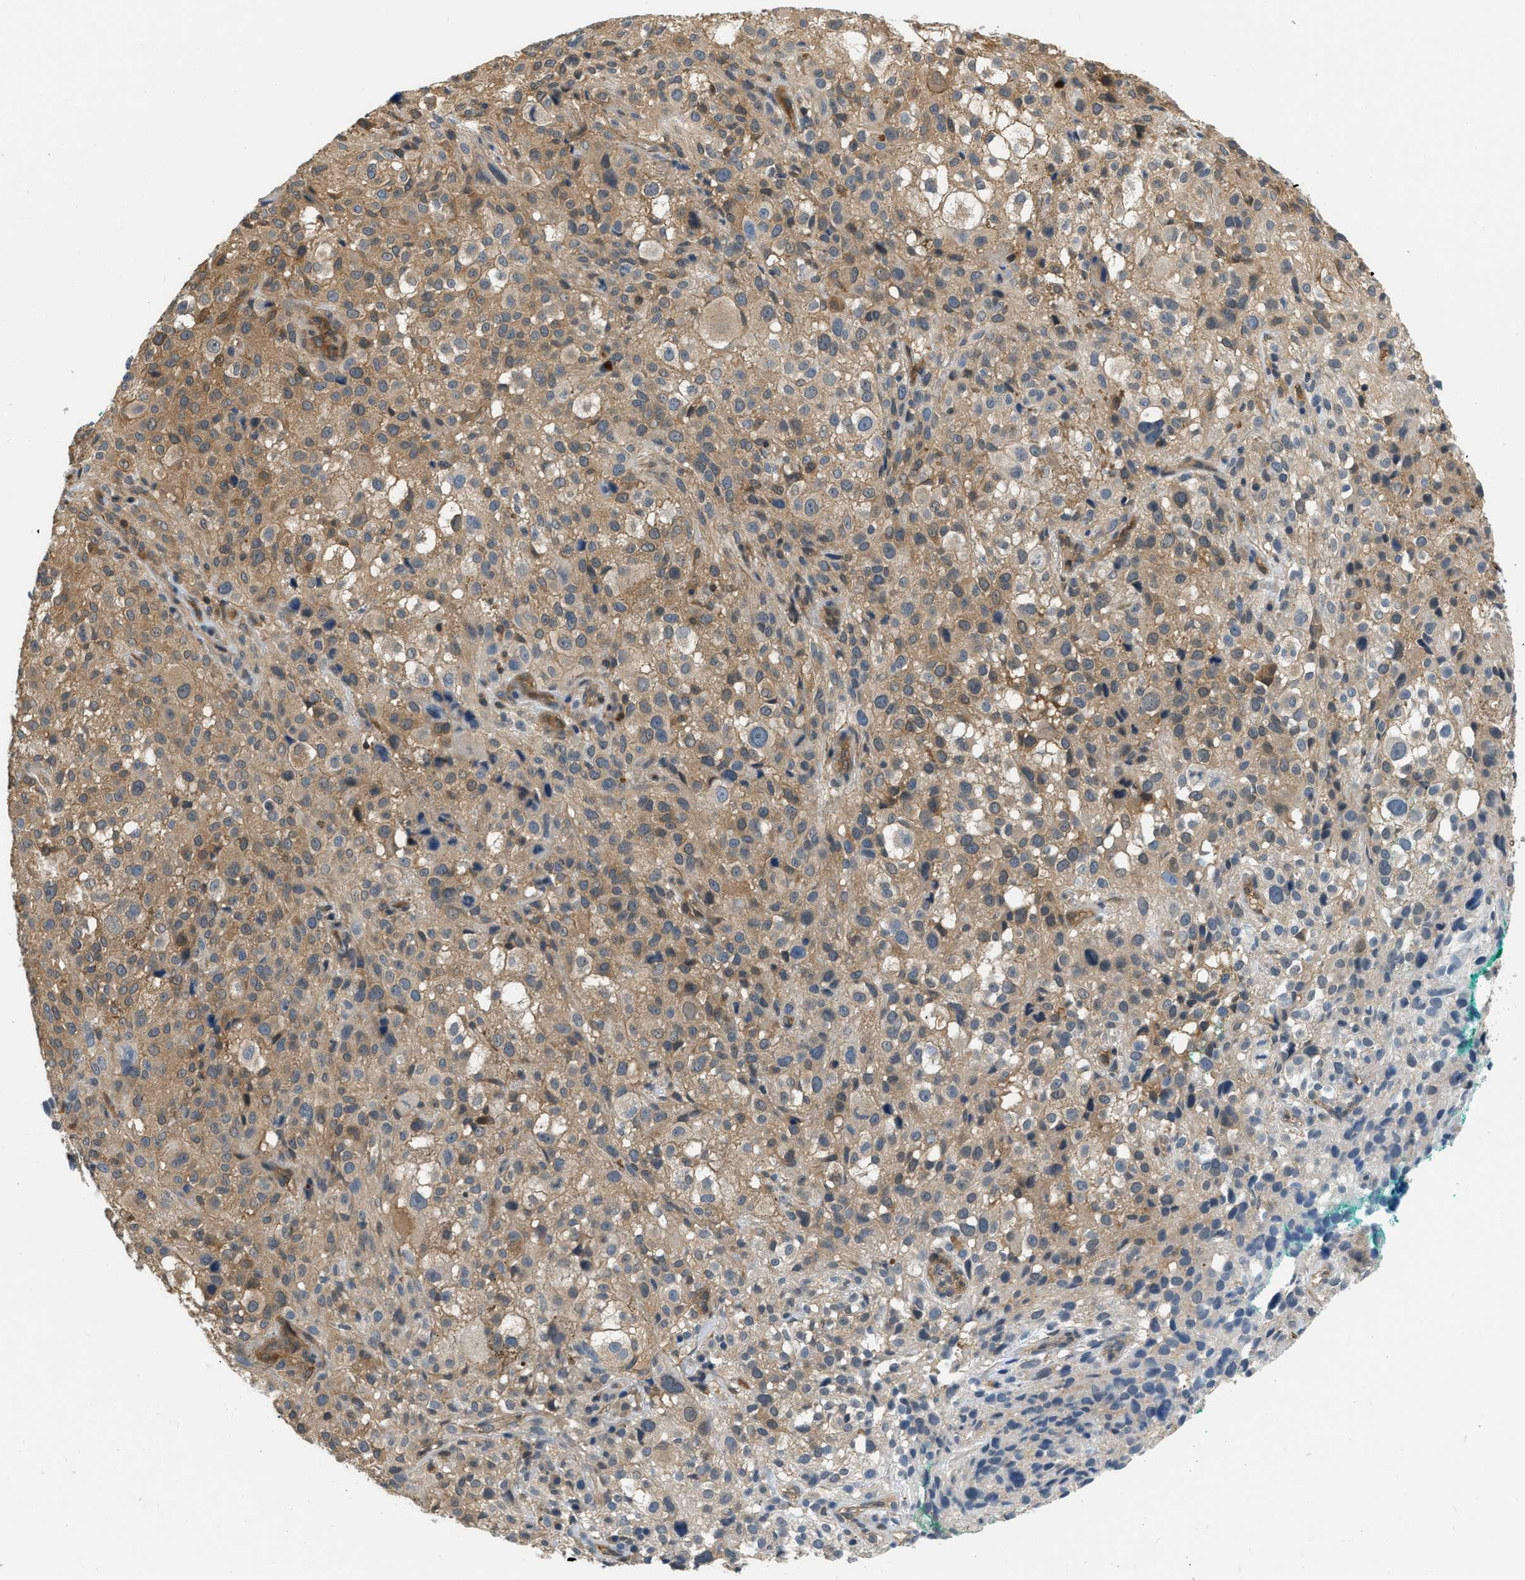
{"staining": {"intensity": "moderate", "quantity": ">75%", "location": "cytoplasmic/membranous"}, "tissue": "melanoma", "cell_type": "Tumor cells", "image_type": "cancer", "snomed": [{"axis": "morphology", "description": "Necrosis, NOS"}, {"axis": "morphology", "description": "Malignant melanoma, NOS"}, {"axis": "topography", "description": "Skin"}], "caption": "Protein expression analysis of melanoma exhibits moderate cytoplasmic/membranous staining in approximately >75% of tumor cells. (DAB IHC, brown staining for protein, blue staining for nuclei).", "gene": "EIF4EBP2", "patient": {"sex": "female", "age": 87}}